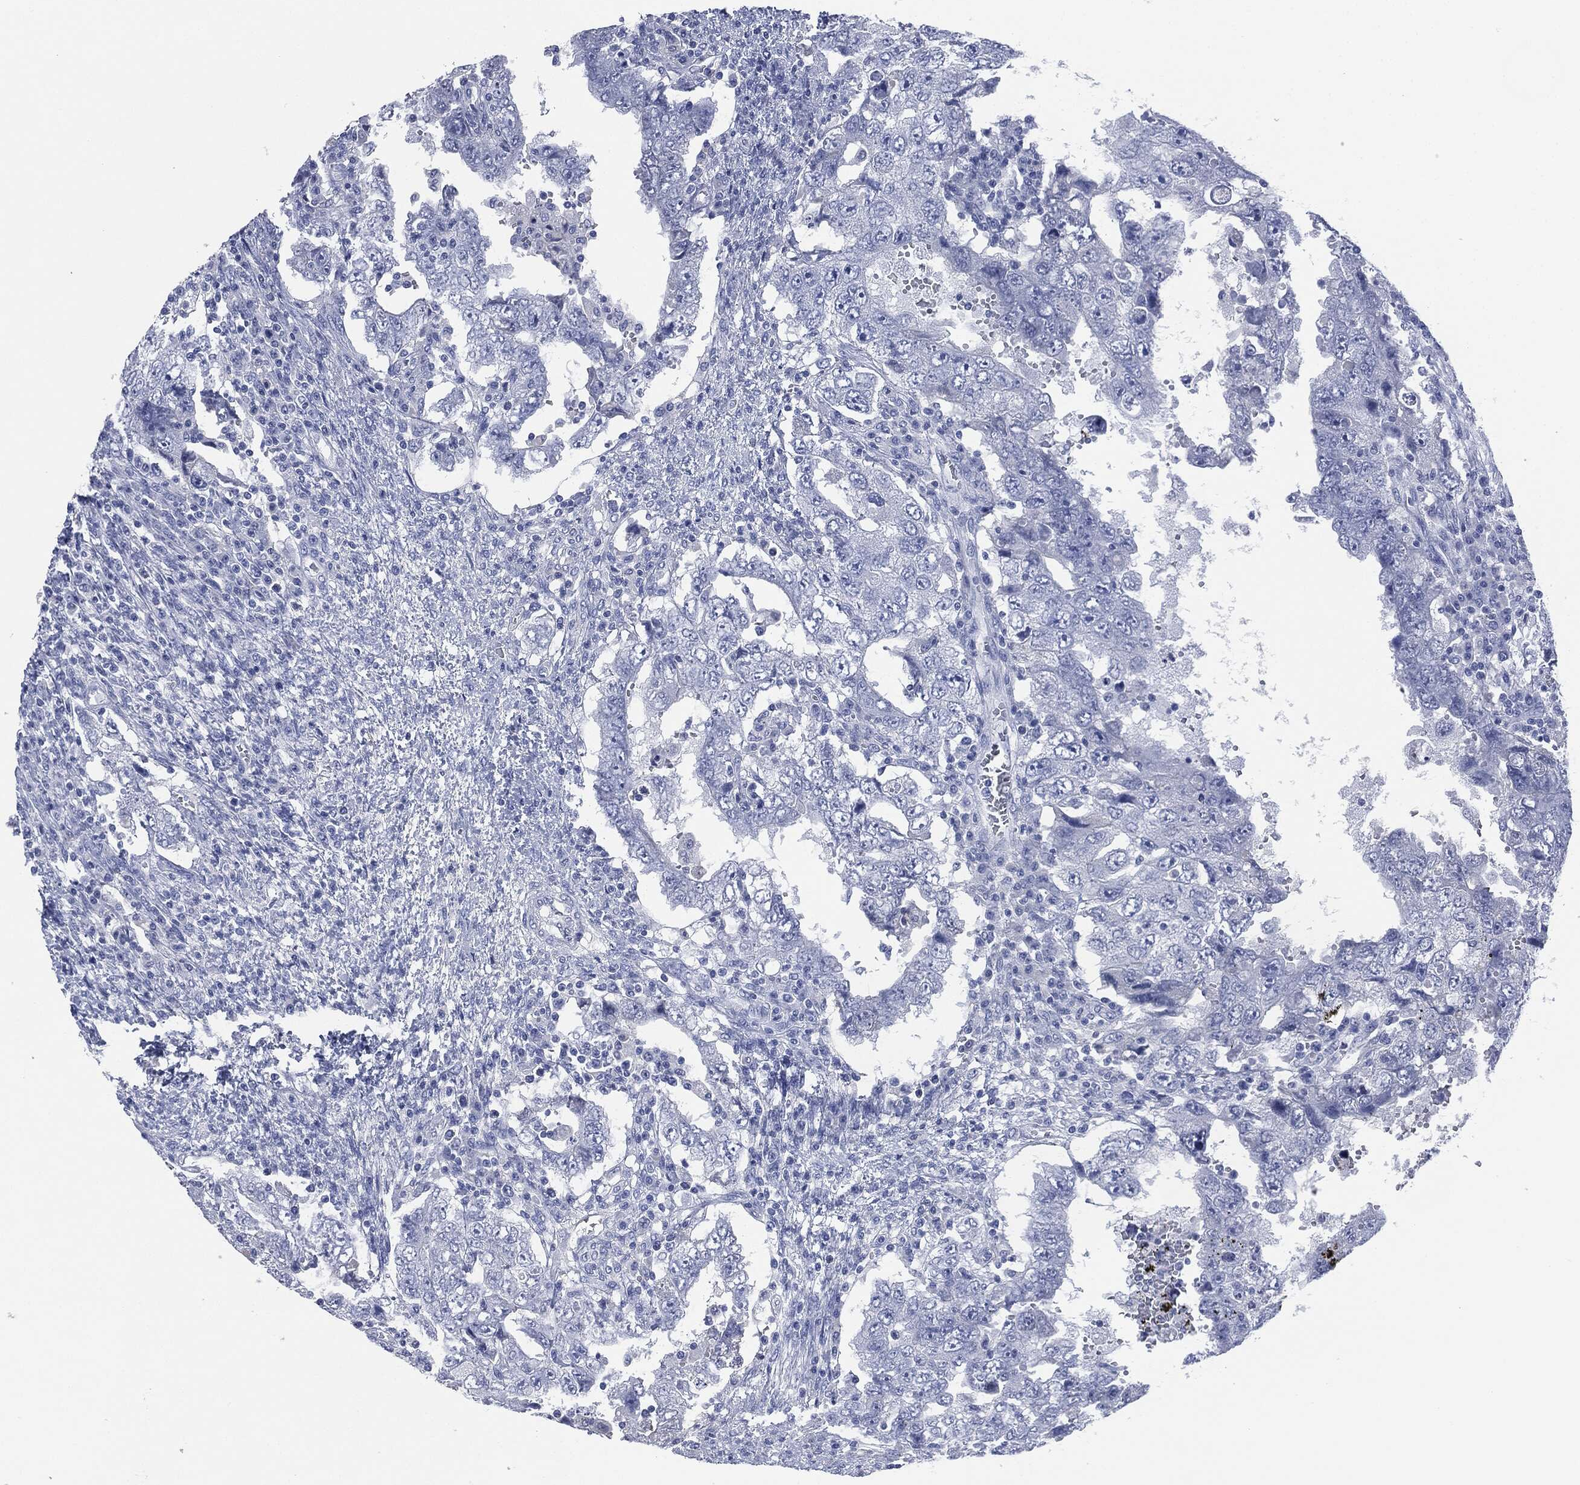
{"staining": {"intensity": "negative", "quantity": "none", "location": "none"}, "tissue": "testis cancer", "cell_type": "Tumor cells", "image_type": "cancer", "snomed": [{"axis": "morphology", "description": "Carcinoma, Embryonal, NOS"}, {"axis": "topography", "description": "Testis"}], "caption": "Tumor cells are negative for brown protein staining in testis embryonal carcinoma.", "gene": "MUC16", "patient": {"sex": "male", "age": 26}}